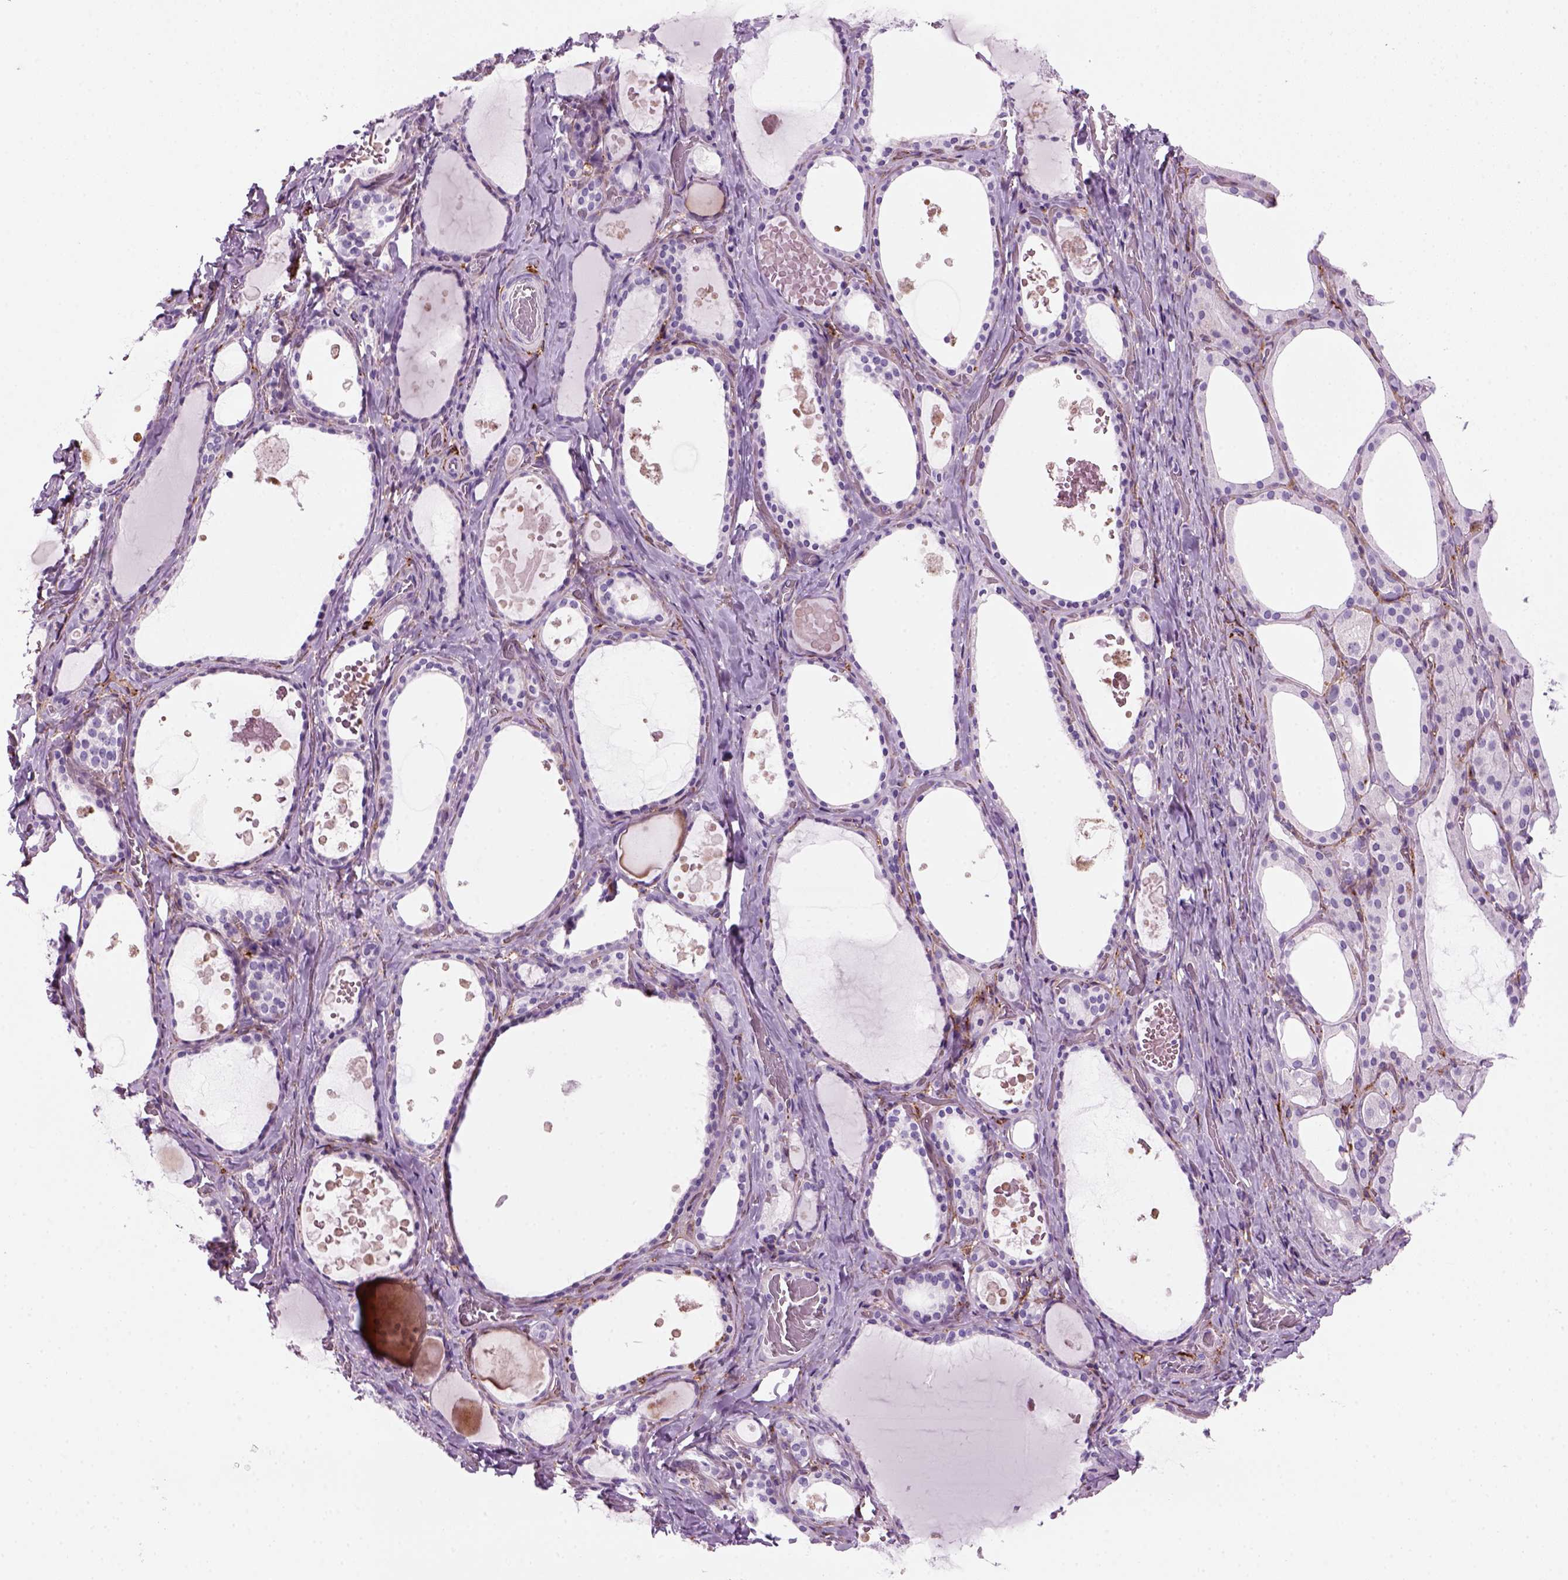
{"staining": {"intensity": "negative", "quantity": "none", "location": "none"}, "tissue": "thyroid gland", "cell_type": "Glandular cells", "image_type": "normal", "snomed": [{"axis": "morphology", "description": "Normal tissue, NOS"}, {"axis": "topography", "description": "Thyroid gland"}], "caption": "Protein analysis of benign thyroid gland displays no significant expression in glandular cells. (Stains: DAB immunohistochemistry (IHC) with hematoxylin counter stain, Microscopy: brightfield microscopy at high magnification).", "gene": "MARCKS", "patient": {"sex": "female", "age": 56}}